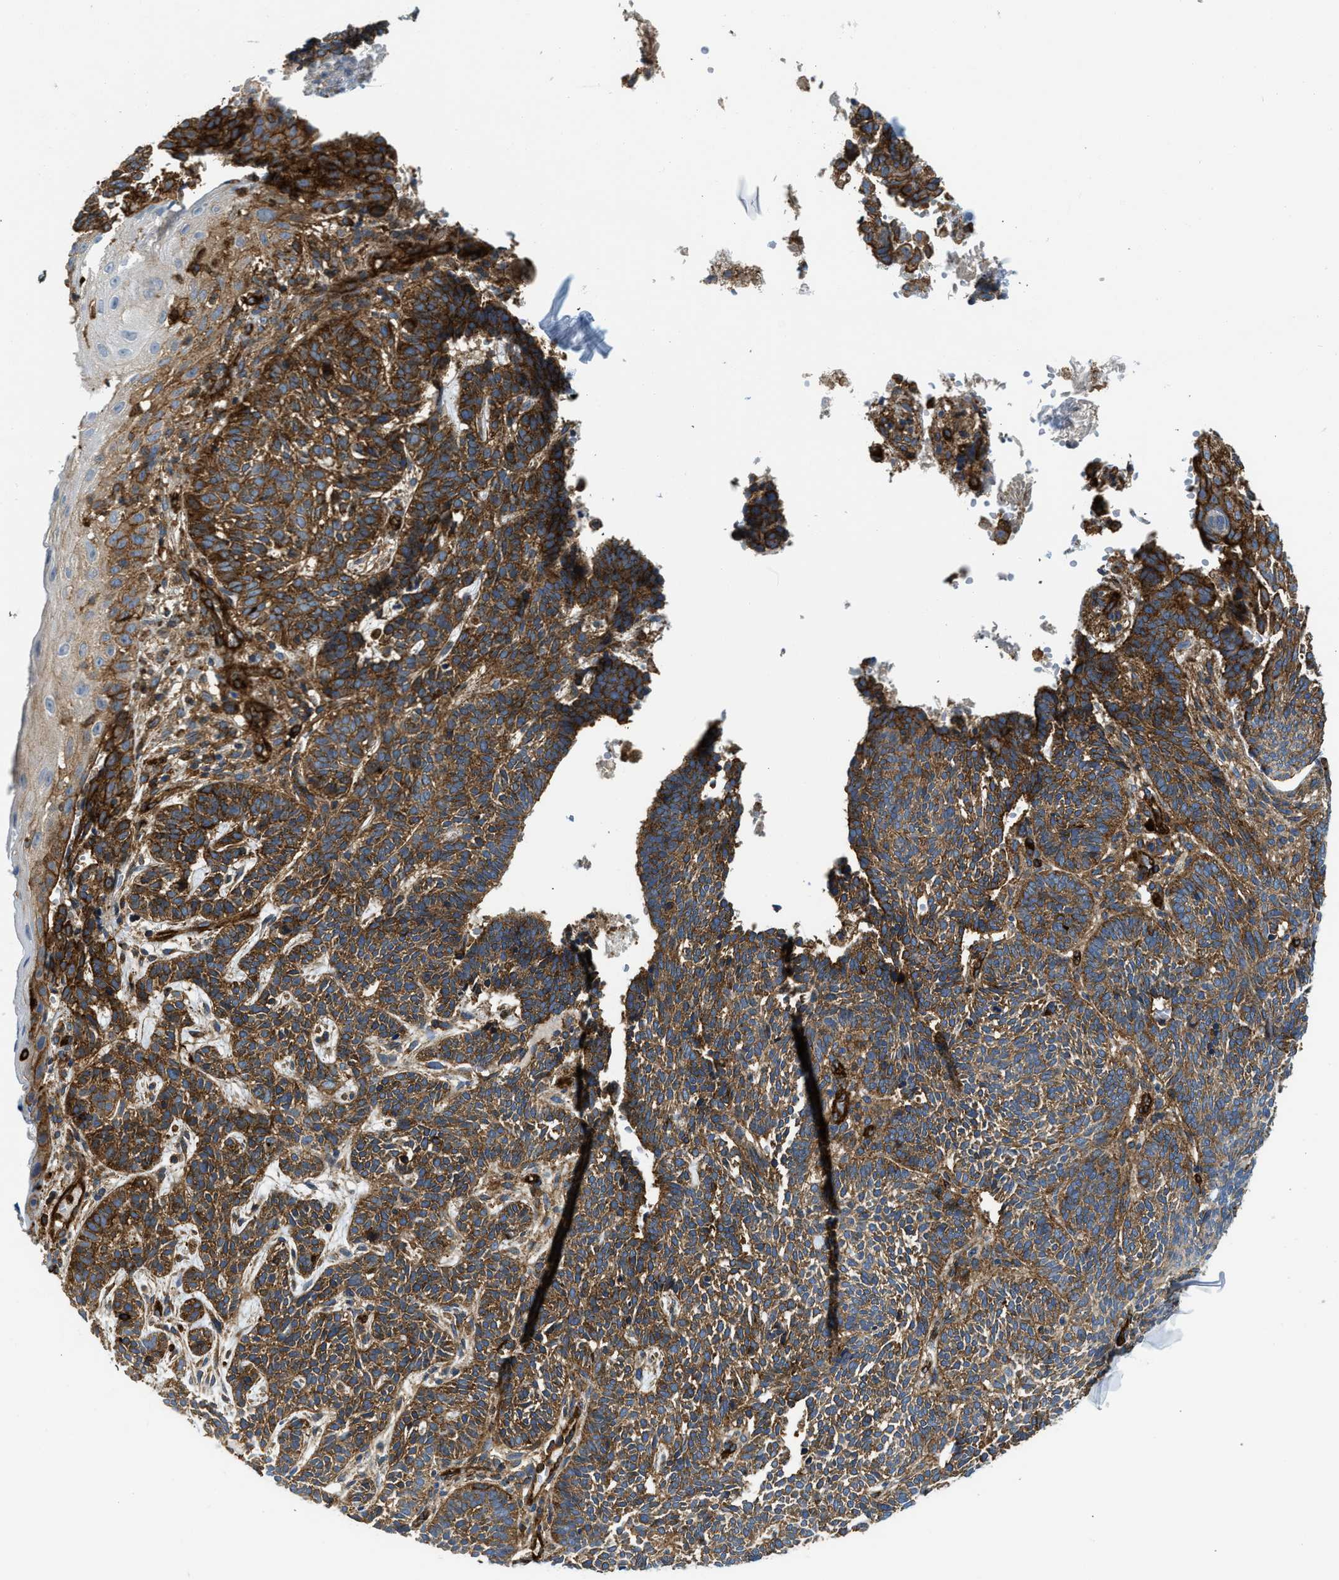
{"staining": {"intensity": "moderate", "quantity": ">75%", "location": "cytoplasmic/membranous"}, "tissue": "skin cancer", "cell_type": "Tumor cells", "image_type": "cancer", "snomed": [{"axis": "morphology", "description": "Normal tissue, NOS"}, {"axis": "morphology", "description": "Basal cell carcinoma"}, {"axis": "topography", "description": "Skin"}], "caption": "This image shows immunohistochemistry staining of skin basal cell carcinoma, with medium moderate cytoplasmic/membranous positivity in about >75% of tumor cells.", "gene": "HIP1", "patient": {"sex": "male", "age": 87}}